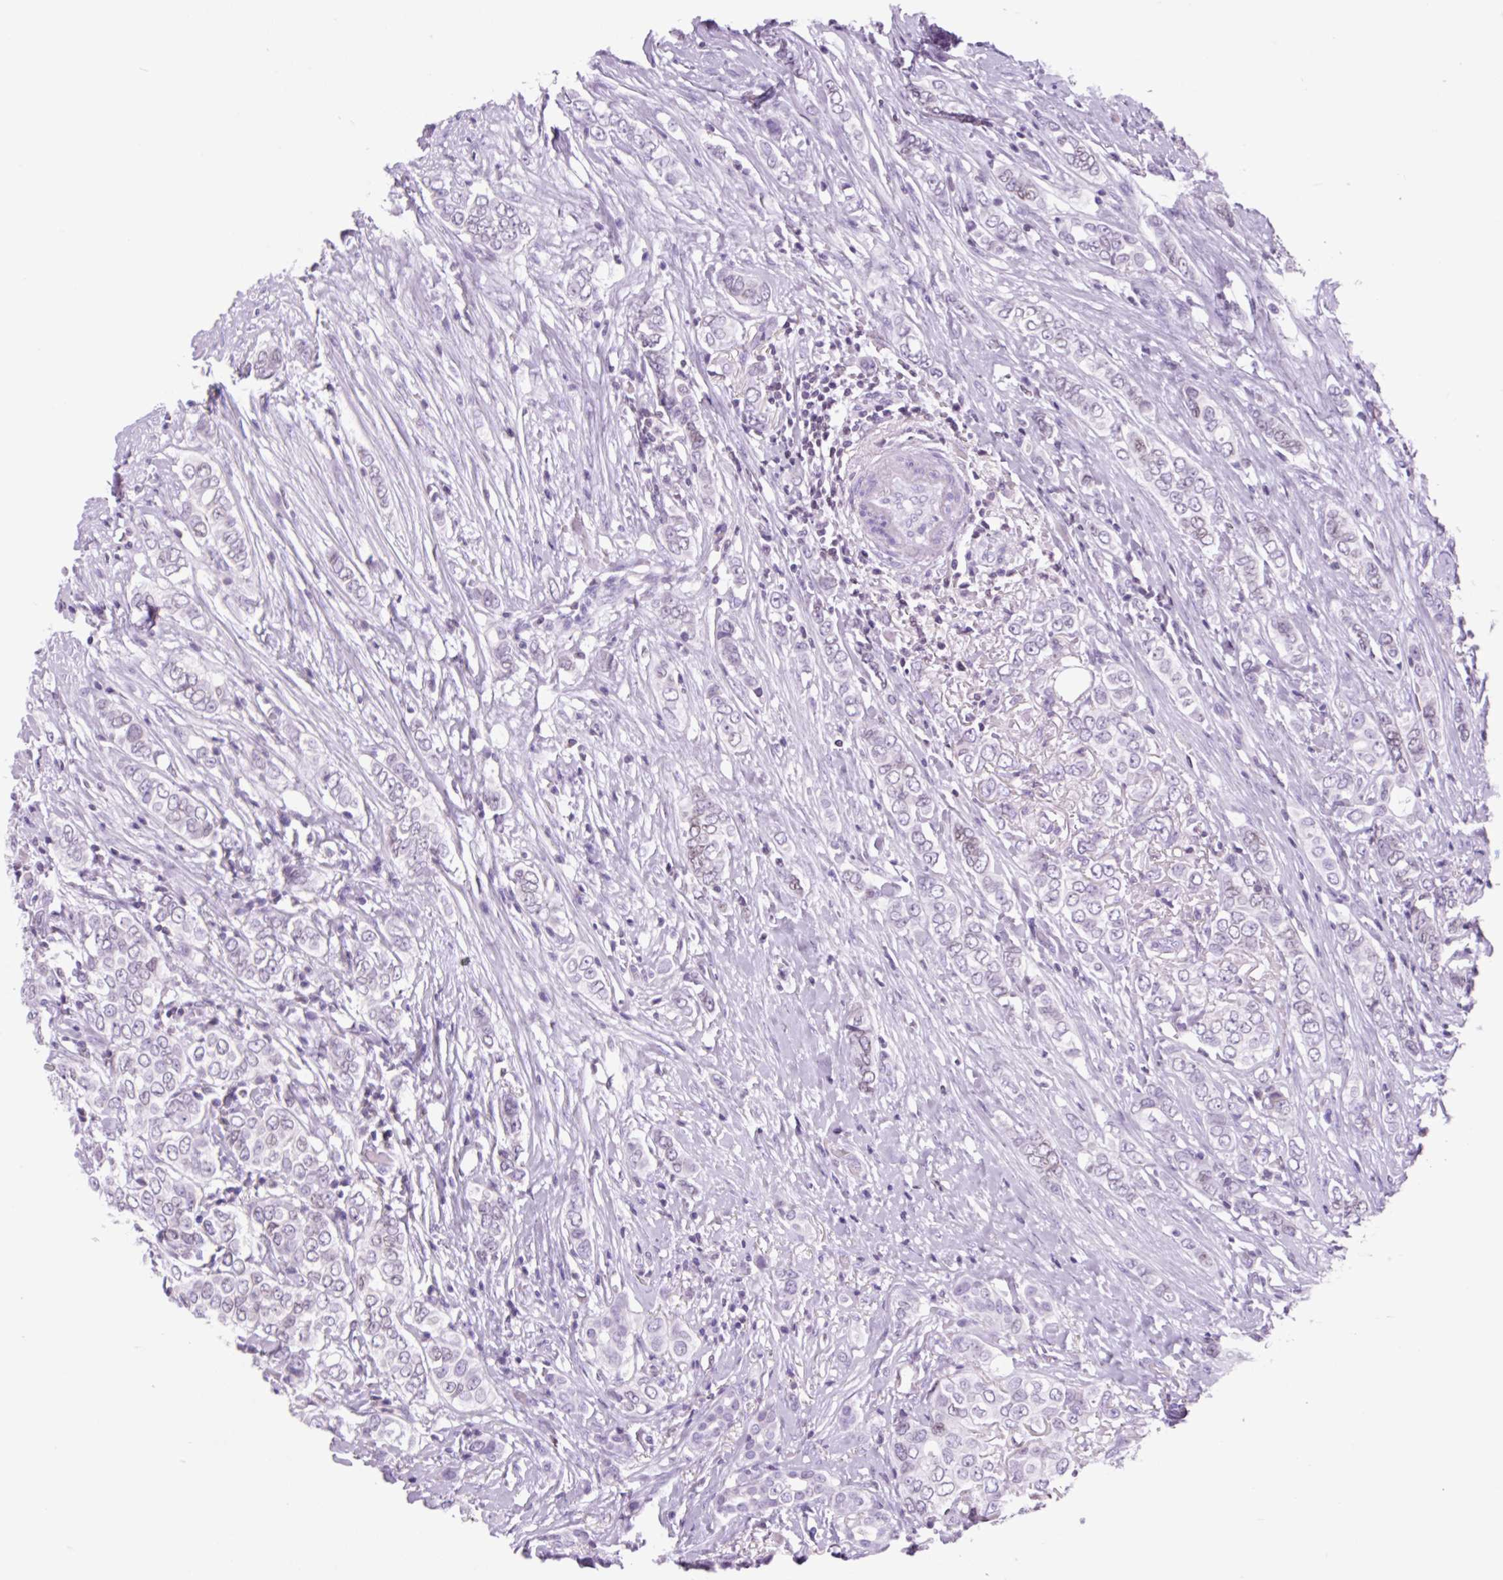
{"staining": {"intensity": "weak", "quantity": "25%-75%", "location": "nuclear"}, "tissue": "breast cancer", "cell_type": "Tumor cells", "image_type": "cancer", "snomed": [{"axis": "morphology", "description": "Lobular carcinoma"}, {"axis": "topography", "description": "Breast"}], "caption": "Breast cancer (lobular carcinoma) tissue reveals weak nuclear positivity in about 25%-75% of tumor cells, visualized by immunohistochemistry. Immunohistochemistry stains the protein of interest in brown and the nuclei are stained blue.", "gene": "VPREB1", "patient": {"sex": "female", "age": 51}}